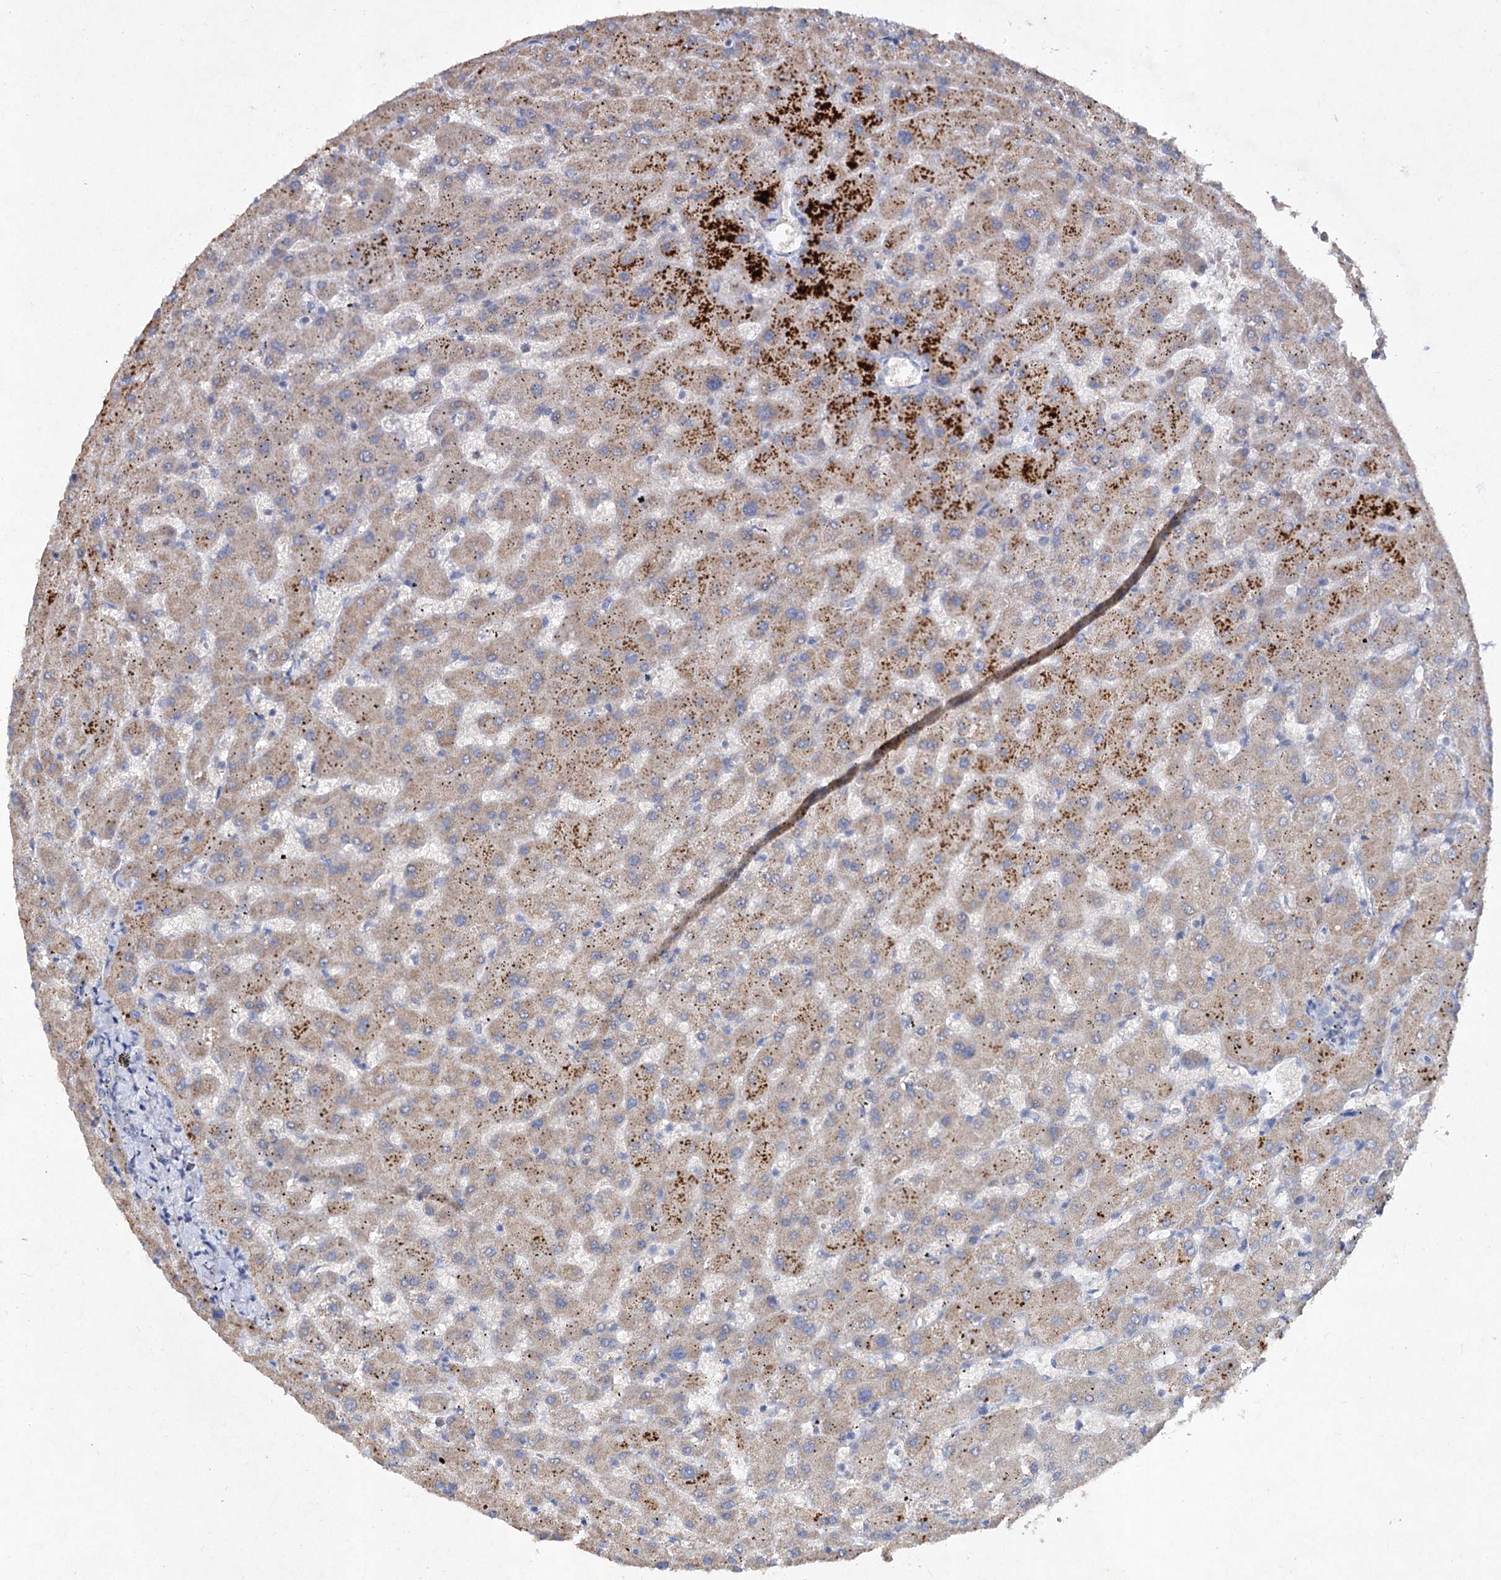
{"staining": {"intensity": "negative", "quantity": "none", "location": "none"}, "tissue": "liver", "cell_type": "Cholangiocytes", "image_type": "normal", "snomed": [{"axis": "morphology", "description": "Normal tissue, NOS"}, {"axis": "topography", "description": "Liver"}], "caption": "This is a micrograph of immunohistochemistry (IHC) staining of benign liver, which shows no positivity in cholangiocytes.", "gene": "ATP4A", "patient": {"sex": "female", "age": 63}}